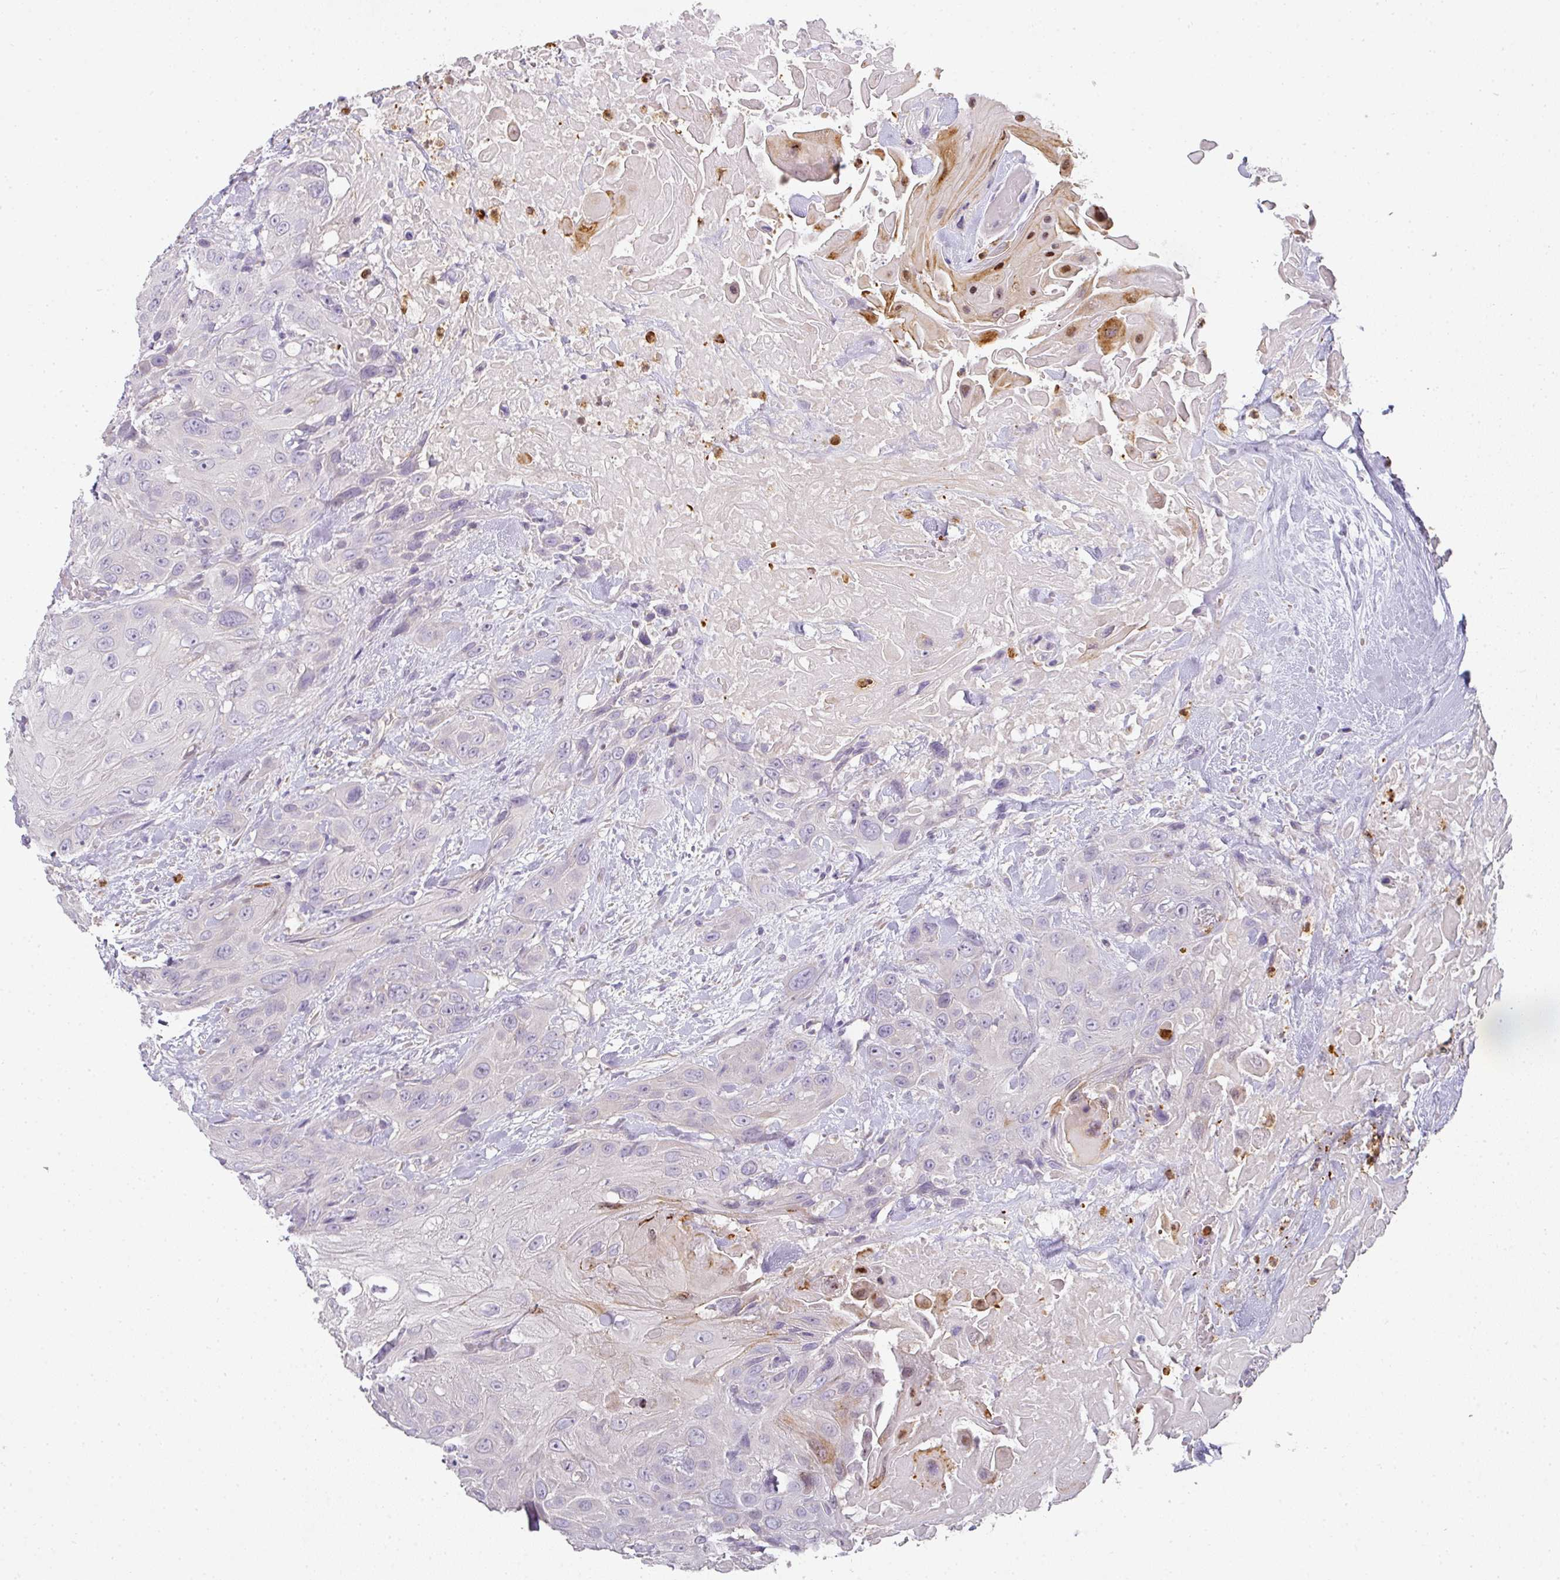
{"staining": {"intensity": "negative", "quantity": "none", "location": "none"}, "tissue": "head and neck cancer", "cell_type": "Tumor cells", "image_type": "cancer", "snomed": [{"axis": "morphology", "description": "Squamous cell carcinoma, NOS"}, {"axis": "topography", "description": "Head-Neck"}], "caption": "Immunohistochemistry micrograph of neoplastic tissue: human head and neck cancer (squamous cell carcinoma) stained with DAB displays no significant protein positivity in tumor cells.", "gene": "HHEX", "patient": {"sex": "male", "age": 81}}